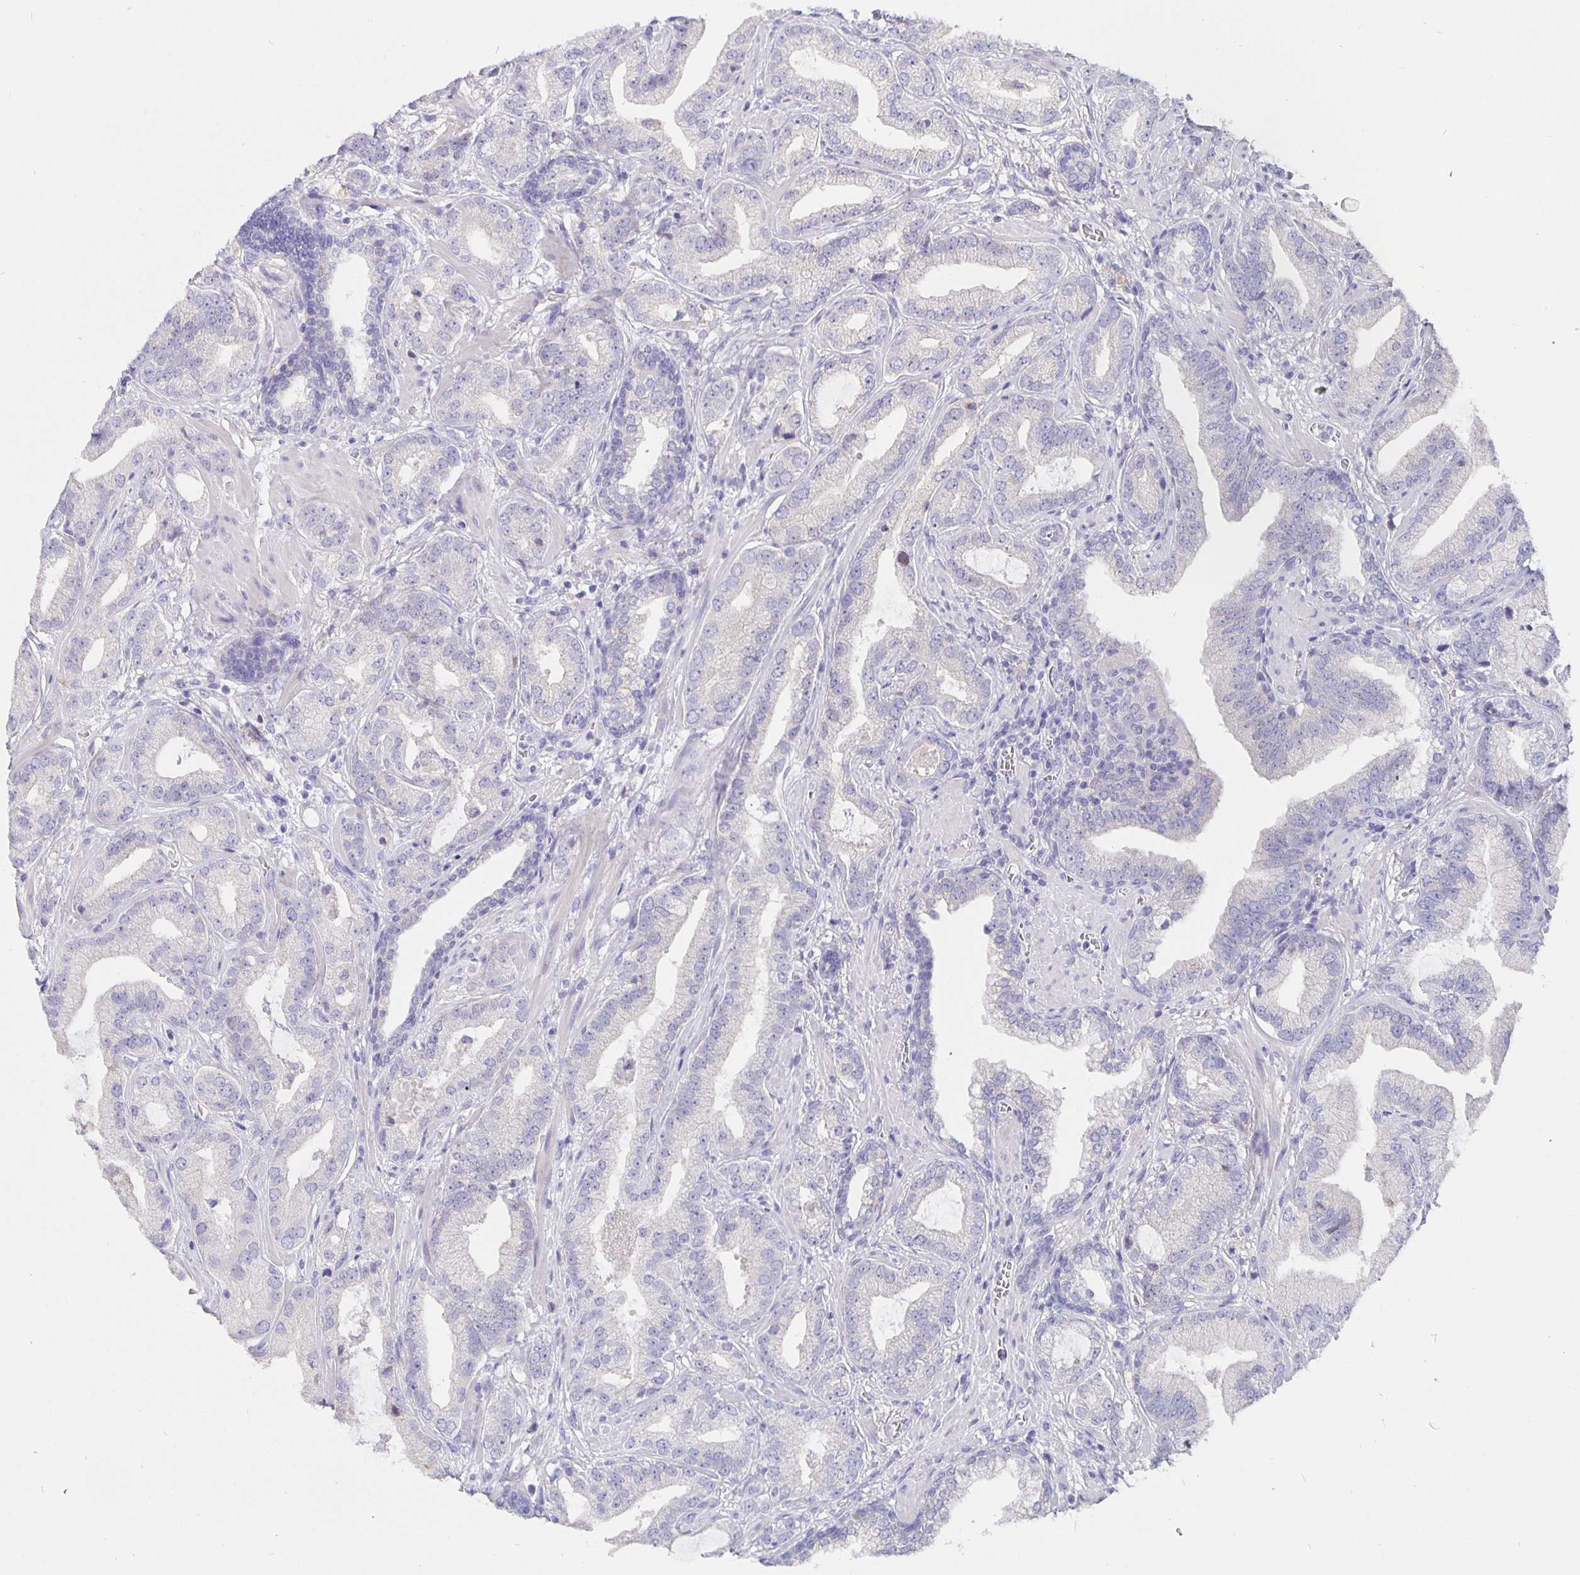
{"staining": {"intensity": "negative", "quantity": "none", "location": "none"}, "tissue": "prostate cancer", "cell_type": "Tumor cells", "image_type": "cancer", "snomed": [{"axis": "morphology", "description": "Adenocarcinoma, Low grade"}, {"axis": "topography", "description": "Prostate"}], "caption": "This is an IHC micrograph of low-grade adenocarcinoma (prostate). There is no expression in tumor cells.", "gene": "CFAP74", "patient": {"sex": "male", "age": 62}}